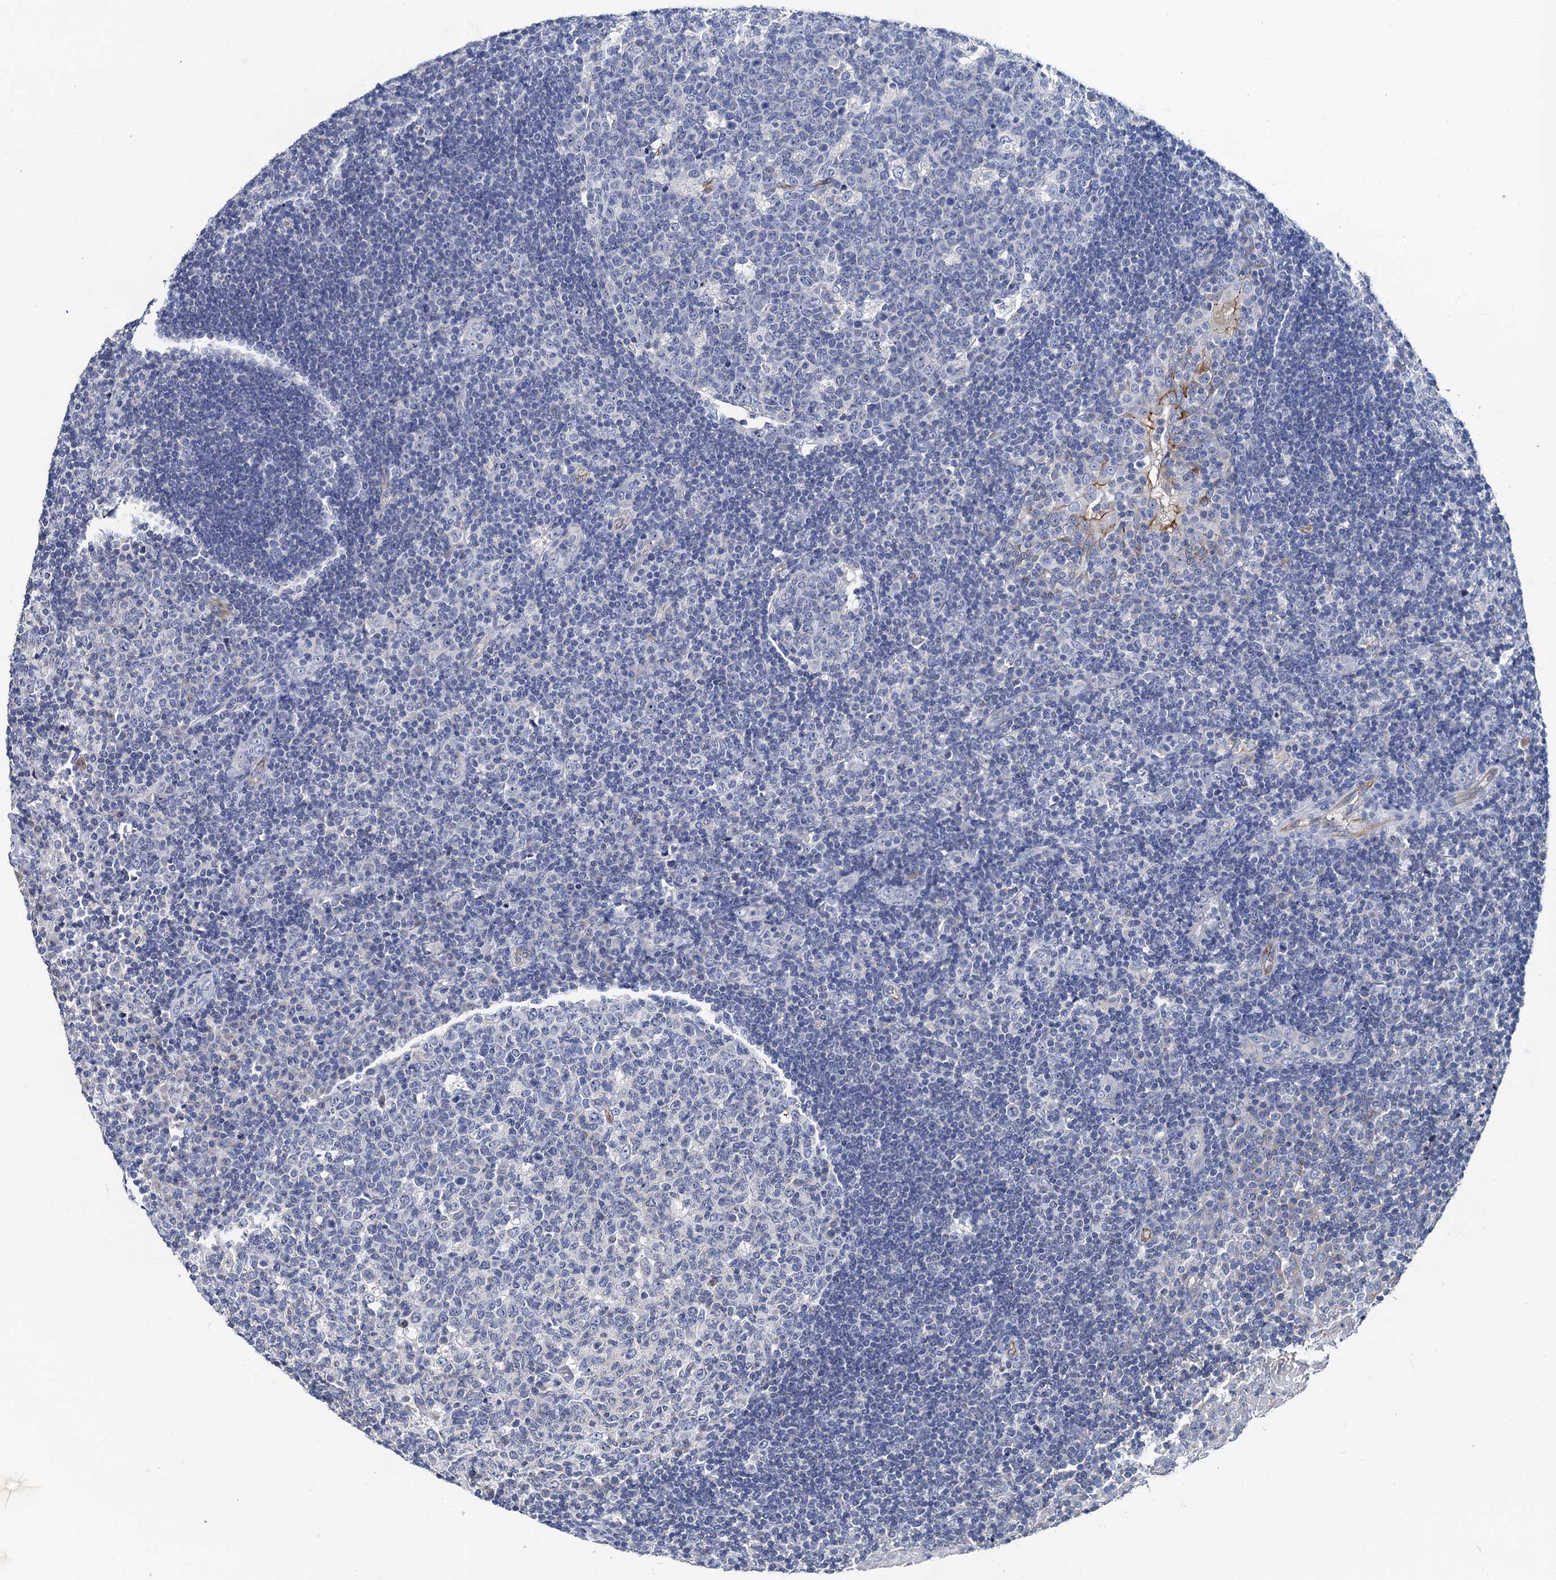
{"staining": {"intensity": "negative", "quantity": "none", "location": "none"}, "tissue": "tonsil", "cell_type": "Germinal center cells", "image_type": "normal", "snomed": [{"axis": "morphology", "description": "Normal tissue, NOS"}, {"axis": "topography", "description": "Tonsil"}], "caption": "Germinal center cells are negative for brown protein staining in normal tonsil. Brightfield microscopy of immunohistochemistry (IHC) stained with DAB (brown) and hematoxylin (blue), captured at high magnification.", "gene": "PLLP", "patient": {"sex": "female", "age": 40}}